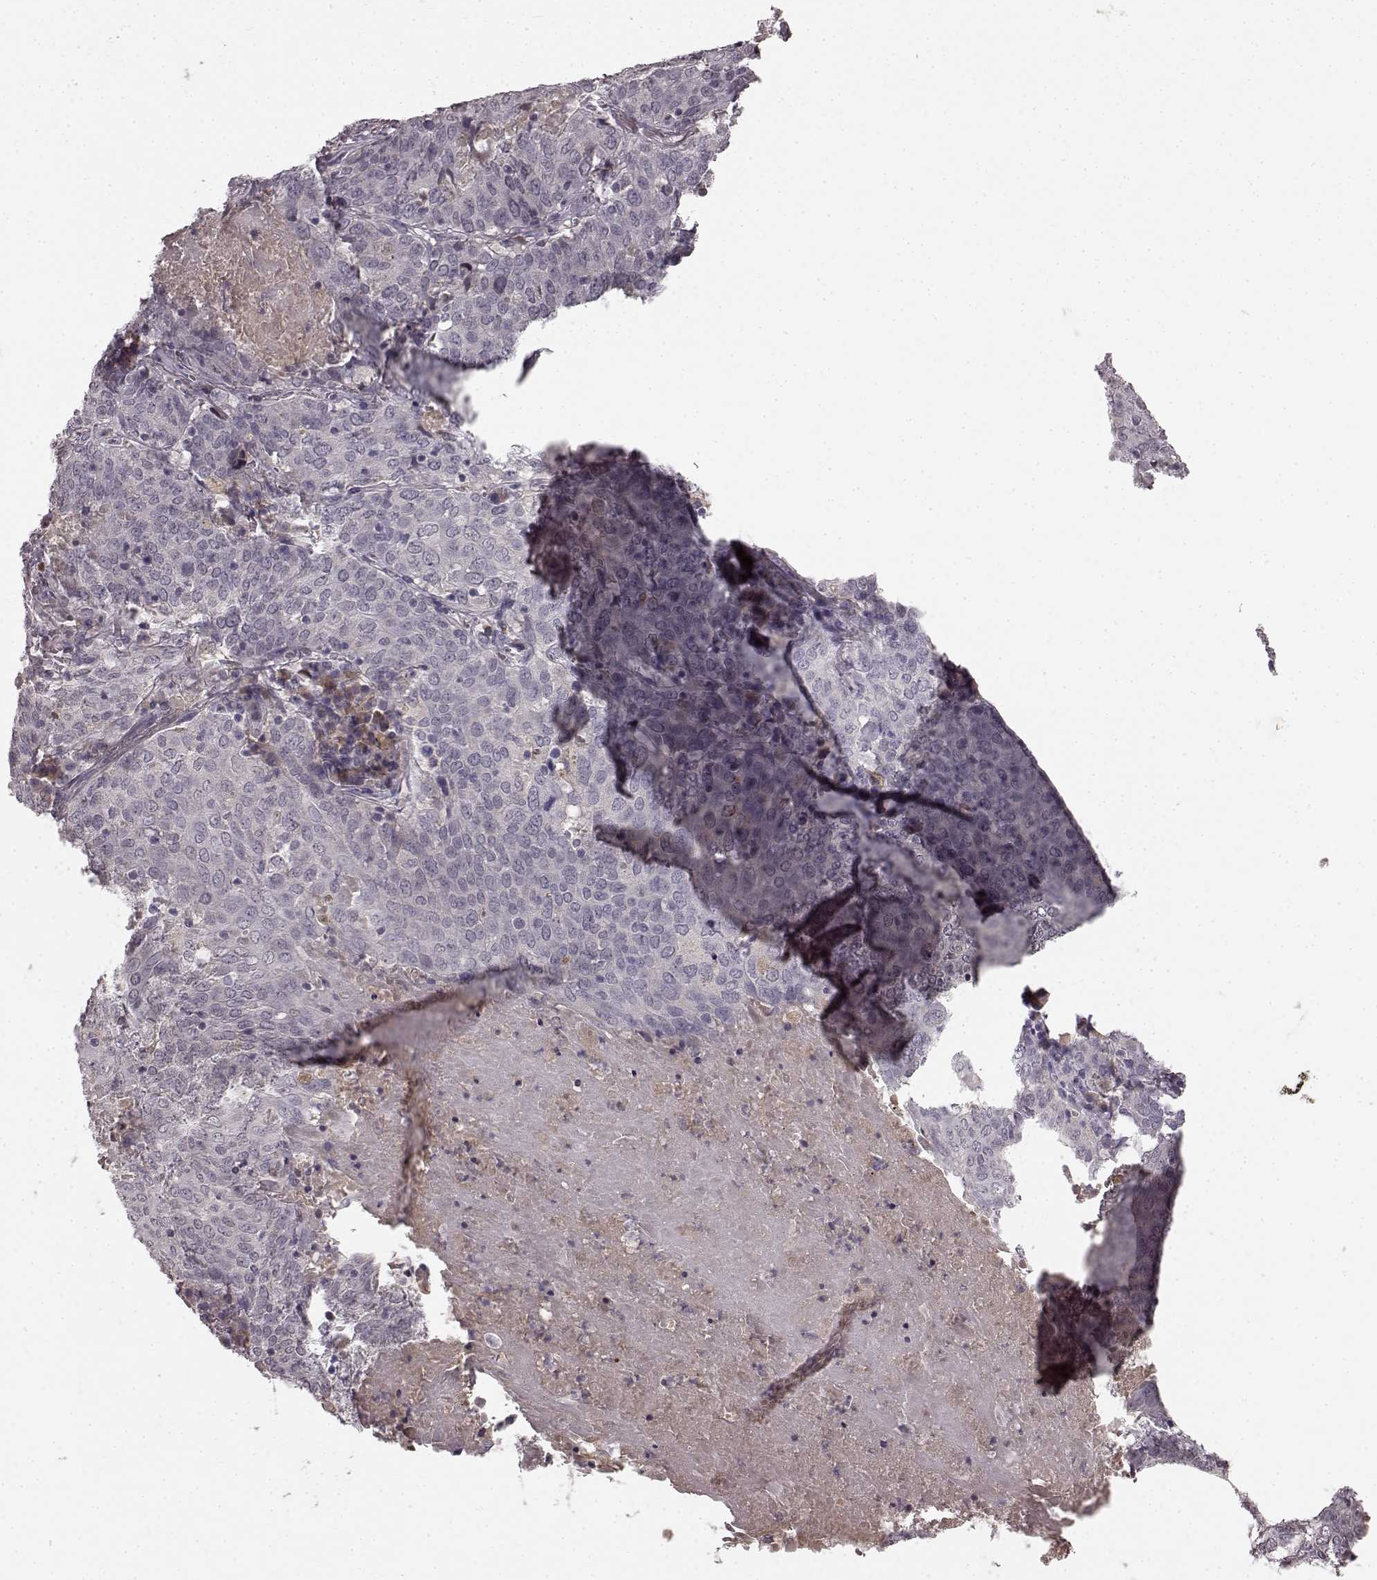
{"staining": {"intensity": "negative", "quantity": "none", "location": "none"}, "tissue": "lung cancer", "cell_type": "Tumor cells", "image_type": "cancer", "snomed": [{"axis": "morphology", "description": "Squamous cell carcinoma, NOS"}, {"axis": "topography", "description": "Lung"}], "caption": "There is no significant expression in tumor cells of squamous cell carcinoma (lung).", "gene": "SLC22A18", "patient": {"sex": "male", "age": 82}}